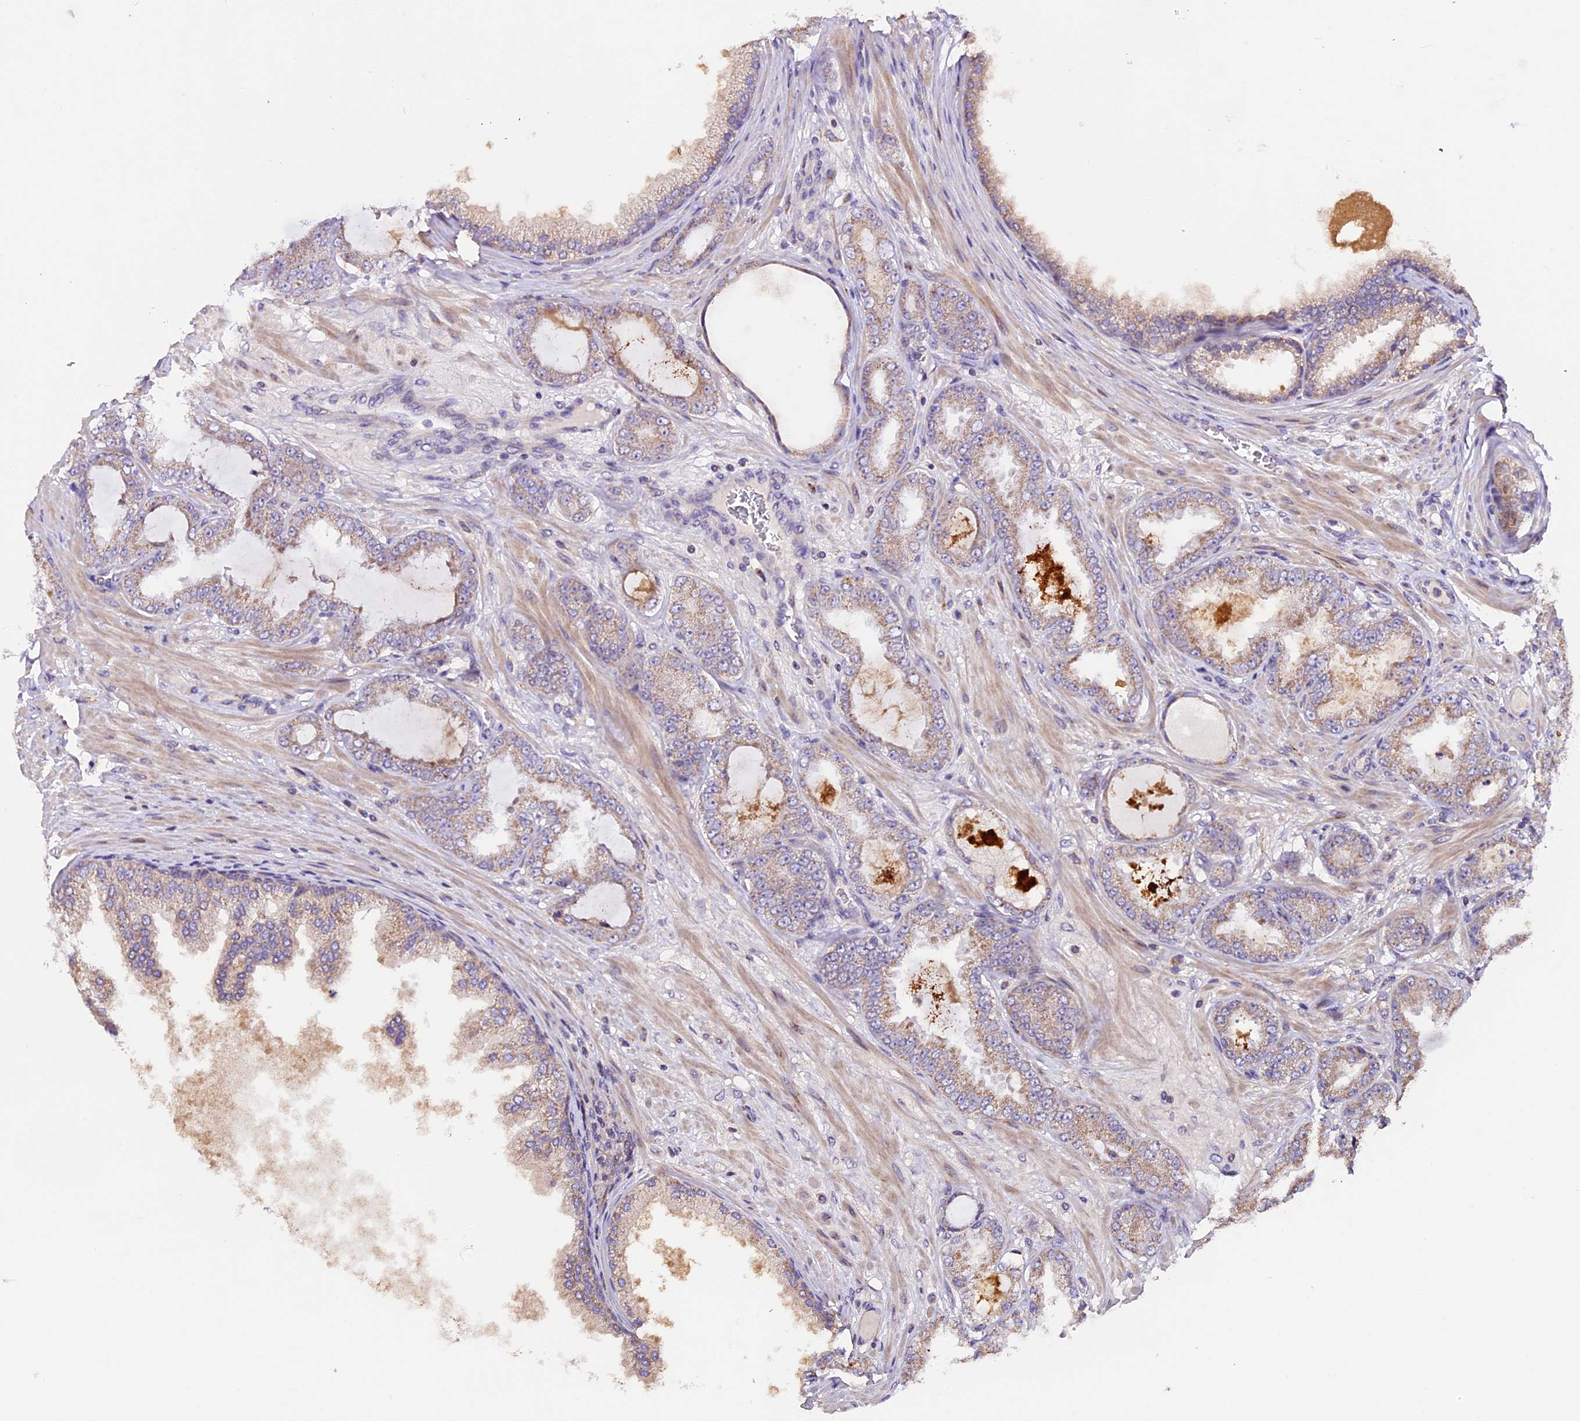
{"staining": {"intensity": "weak", "quantity": ">75%", "location": "cytoplasmic/membranous"}, "tissue": "prostate cancer", "cell_type": "Tumor cells", "image_type": "cancer", "snomed": [{"axis": "morphology", "description": "Adenocarcinoma, Low grade"}, {"axis": "topography", "description": "Prostate"}], "caption": "Prostate cancer was stained to show a protein in brown. There is low levels of weak cytoplasmic/membranous positivity in approximately >75% of tumor cells.", "gene": "DDX28", "patient": {"sex": "male", "age": 63}}